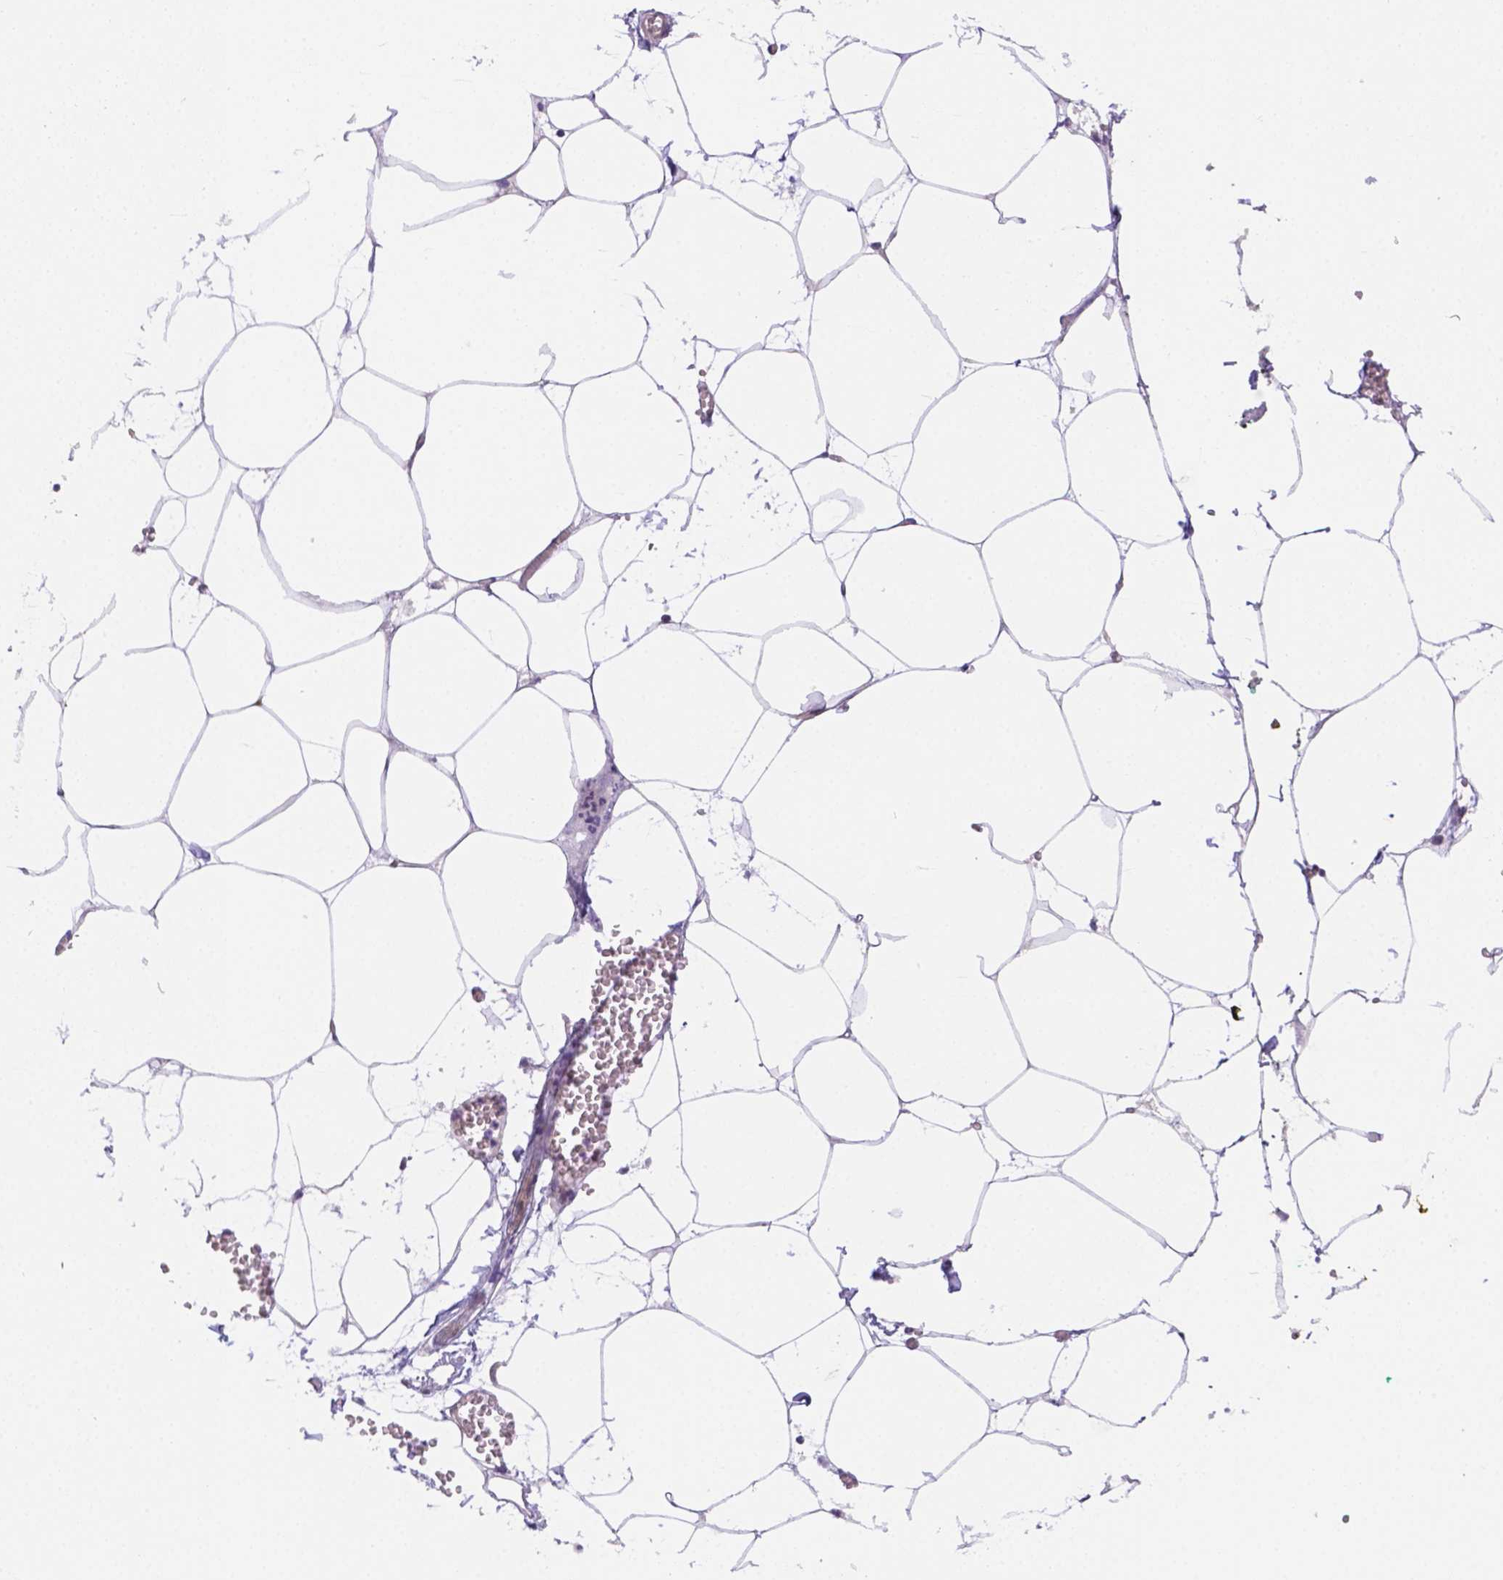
{"staining": {"intensity": "weak", "quantity": ">75%", "location": "cytoplasmic/membranous,nuclear"}, "tissue": "adipose tissue", "cell_type": "Adipocytes", "image_type": "normal", "snomed": [{"axis": "morphology", "description": "Normal tissue, NOS"}, {"axis": "topography", "description": "Adipose tissue"}, {"axis": "topography", "description": "Pancreas"}, {"axis": "topography", "description": "Peripheral nerve tissue"}], "caption": "Immunohistochemical staining of unremarkable human adipose tissue exhibits >75% levels of weak cytoplasmic/membranous,nuclear protein staining in about >75% of adipocytes. (Brightfield microscopy of DAB IHC at high magnification).", "gene": "NXPE2", "patient": {"sex": "female", "age": 58}}